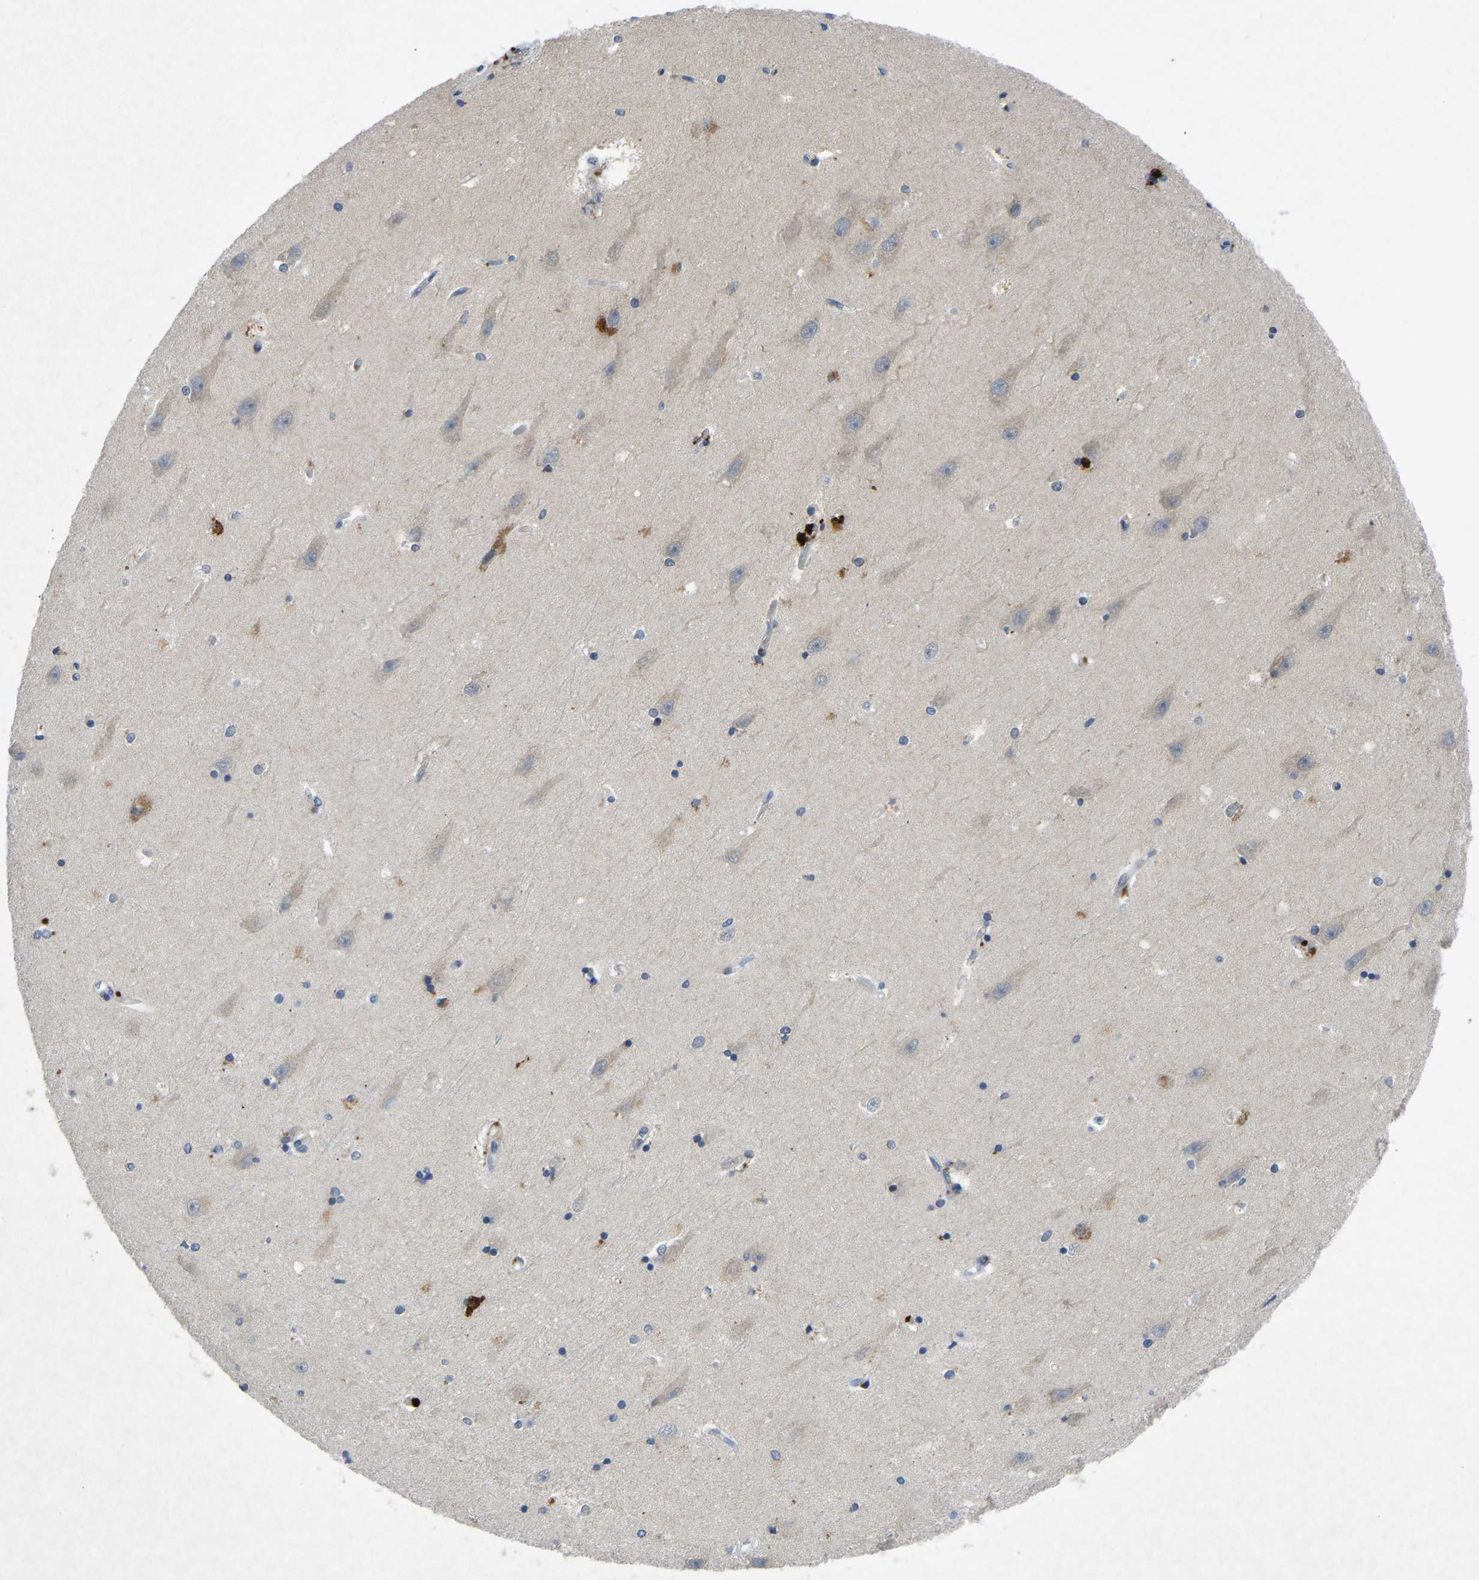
{"staining": {"intensity": "moderate", "quantity": "<25%", "location": "cytoplasmic/membranous"}, "tissue": "hippocampus", "cell_type": "Glial cells", "image_type": "normal", "snomed": [{"axis": "morphology", "description": "Normal tissue, NOS"}, {"axis": "topography", "description": "Hippocampus"}], "caption": "This micrograph shows immunohistochemistry (IHC) staining of unremarkable hippocampus, with low moderate cytoplasmic/membranous positivity in approximately <25% of glial cells.", "gene": "PDE7A", "patient": {"sex": "male", "age": 45}}